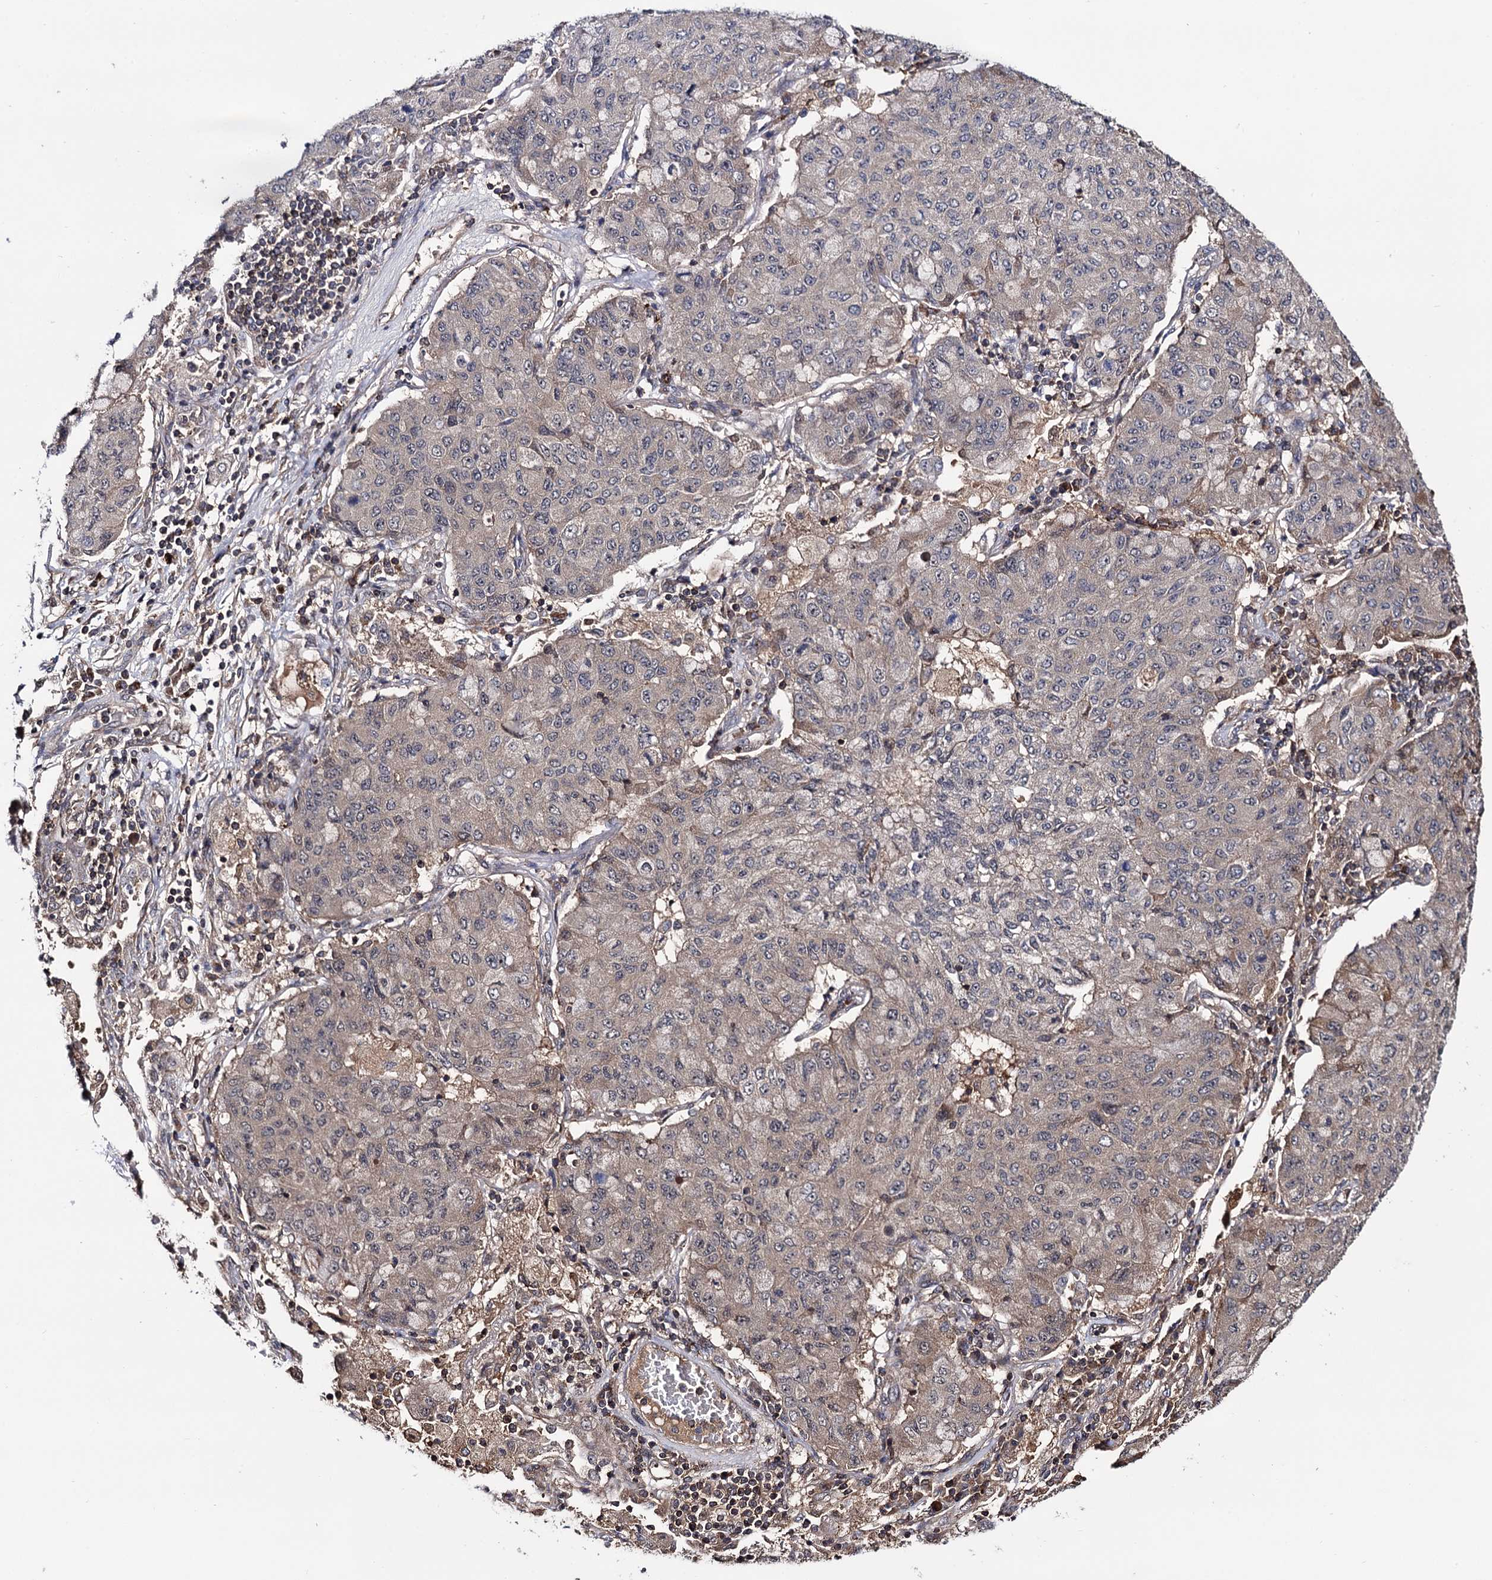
{"staining": {"intensity": "weak", "quantity": "<25%", "location": "cytoplasmic/membranous"}, "tissue": "lung cancer", "cell_type": "Tumor cells", "image_type": "cancer", "snomed": [{"axis": "morphology", "description": "Squamous cell carcinoma, NOS"}, {"axis": "topography", "description": "Lung"}], "caption": "Lung cancer was stained to show a protein in brown. There is no significant staining in tumor cells.", "gene": "MICAL2", "patient": {"sex": "male", "age": 74}}